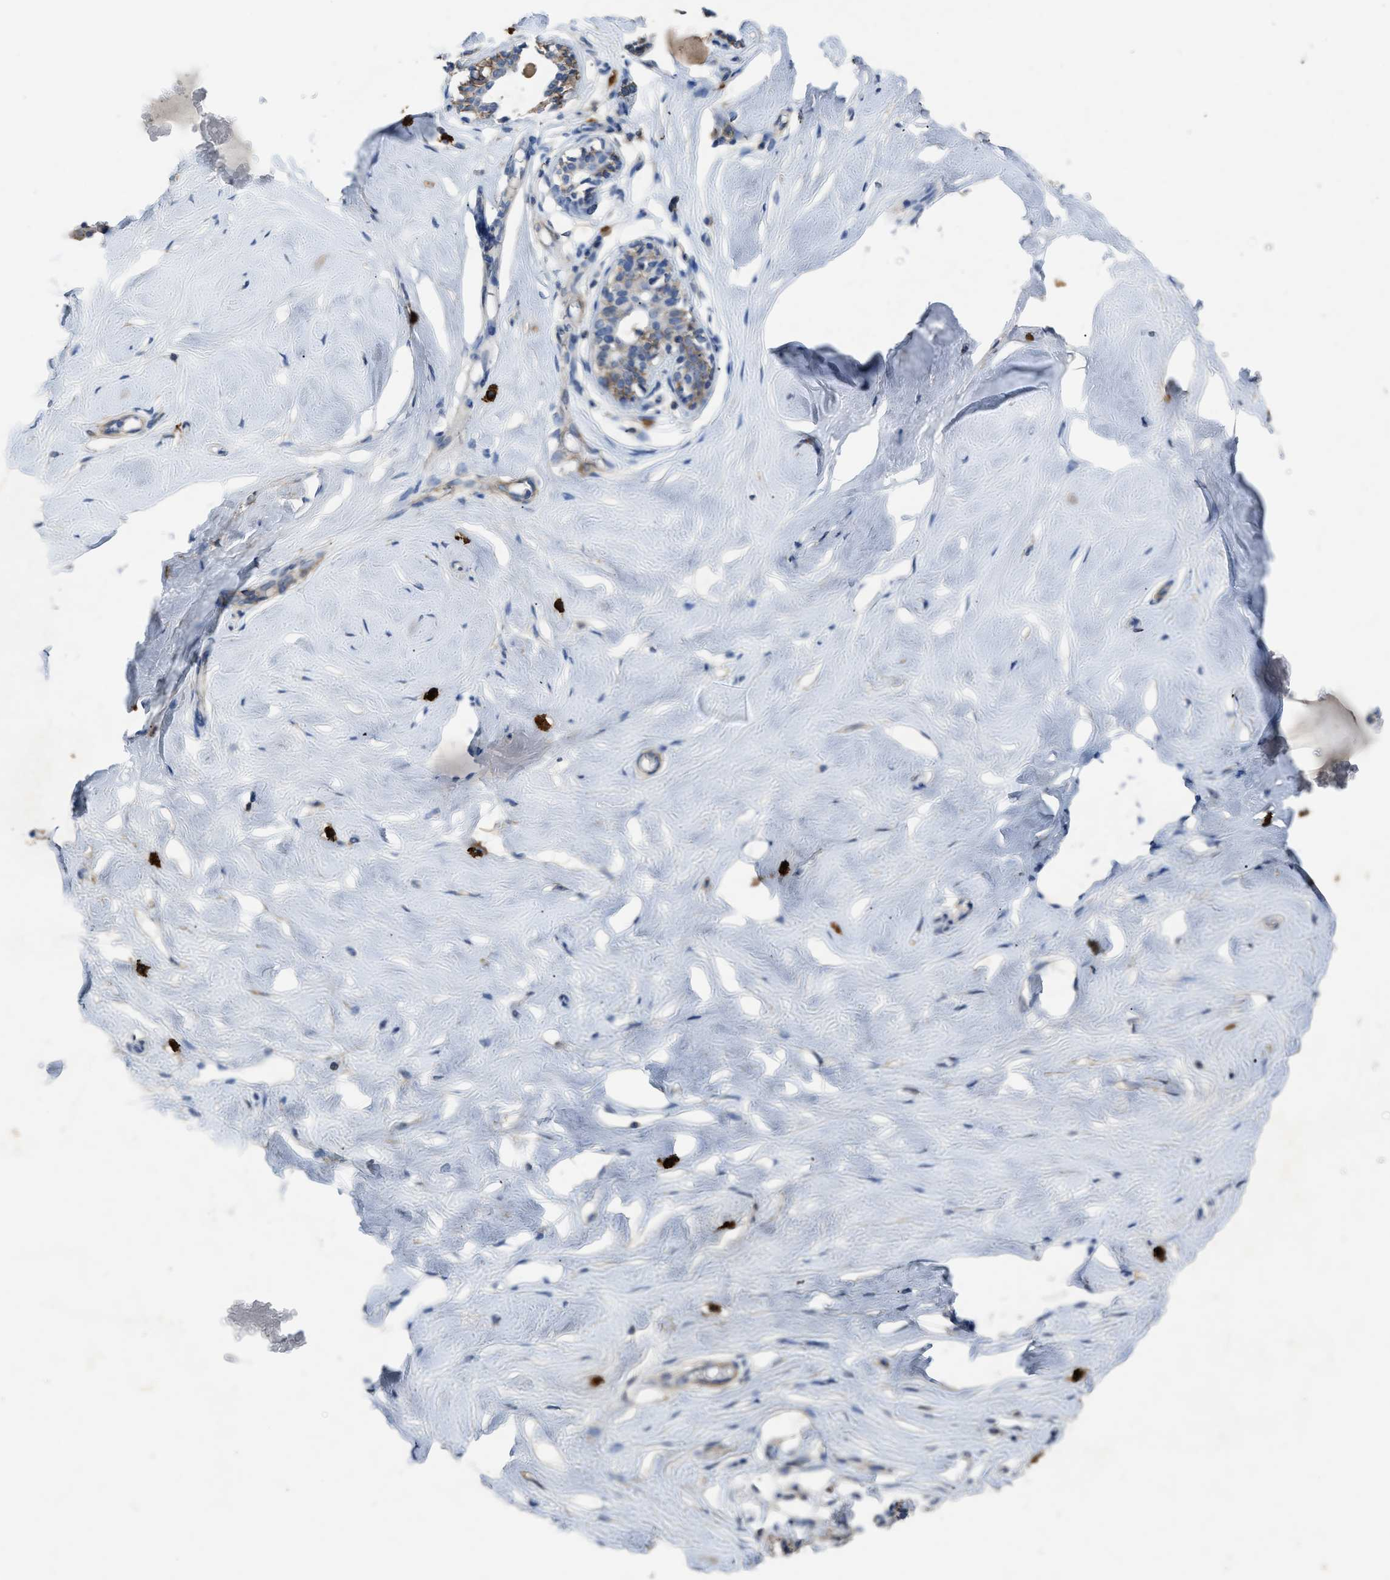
{"staining": {"intensity": "negative", "quantity": "none", "location": "none"}, "tissue": "breast", "cell_type": "Adipocytes", "image_type": "normal", "snomed": [{"axis": "morphology", "description": "Normal tissue, NOS"}, {"axis": "topography", "description": "Breast"}], "caption": "Breast was stained to show a protein in brown. There is no significant expression in adipocytes. Nuclei are stained in blue.", "gene": "OR51E1", "patient": {"sex": "female", "age": 23}}